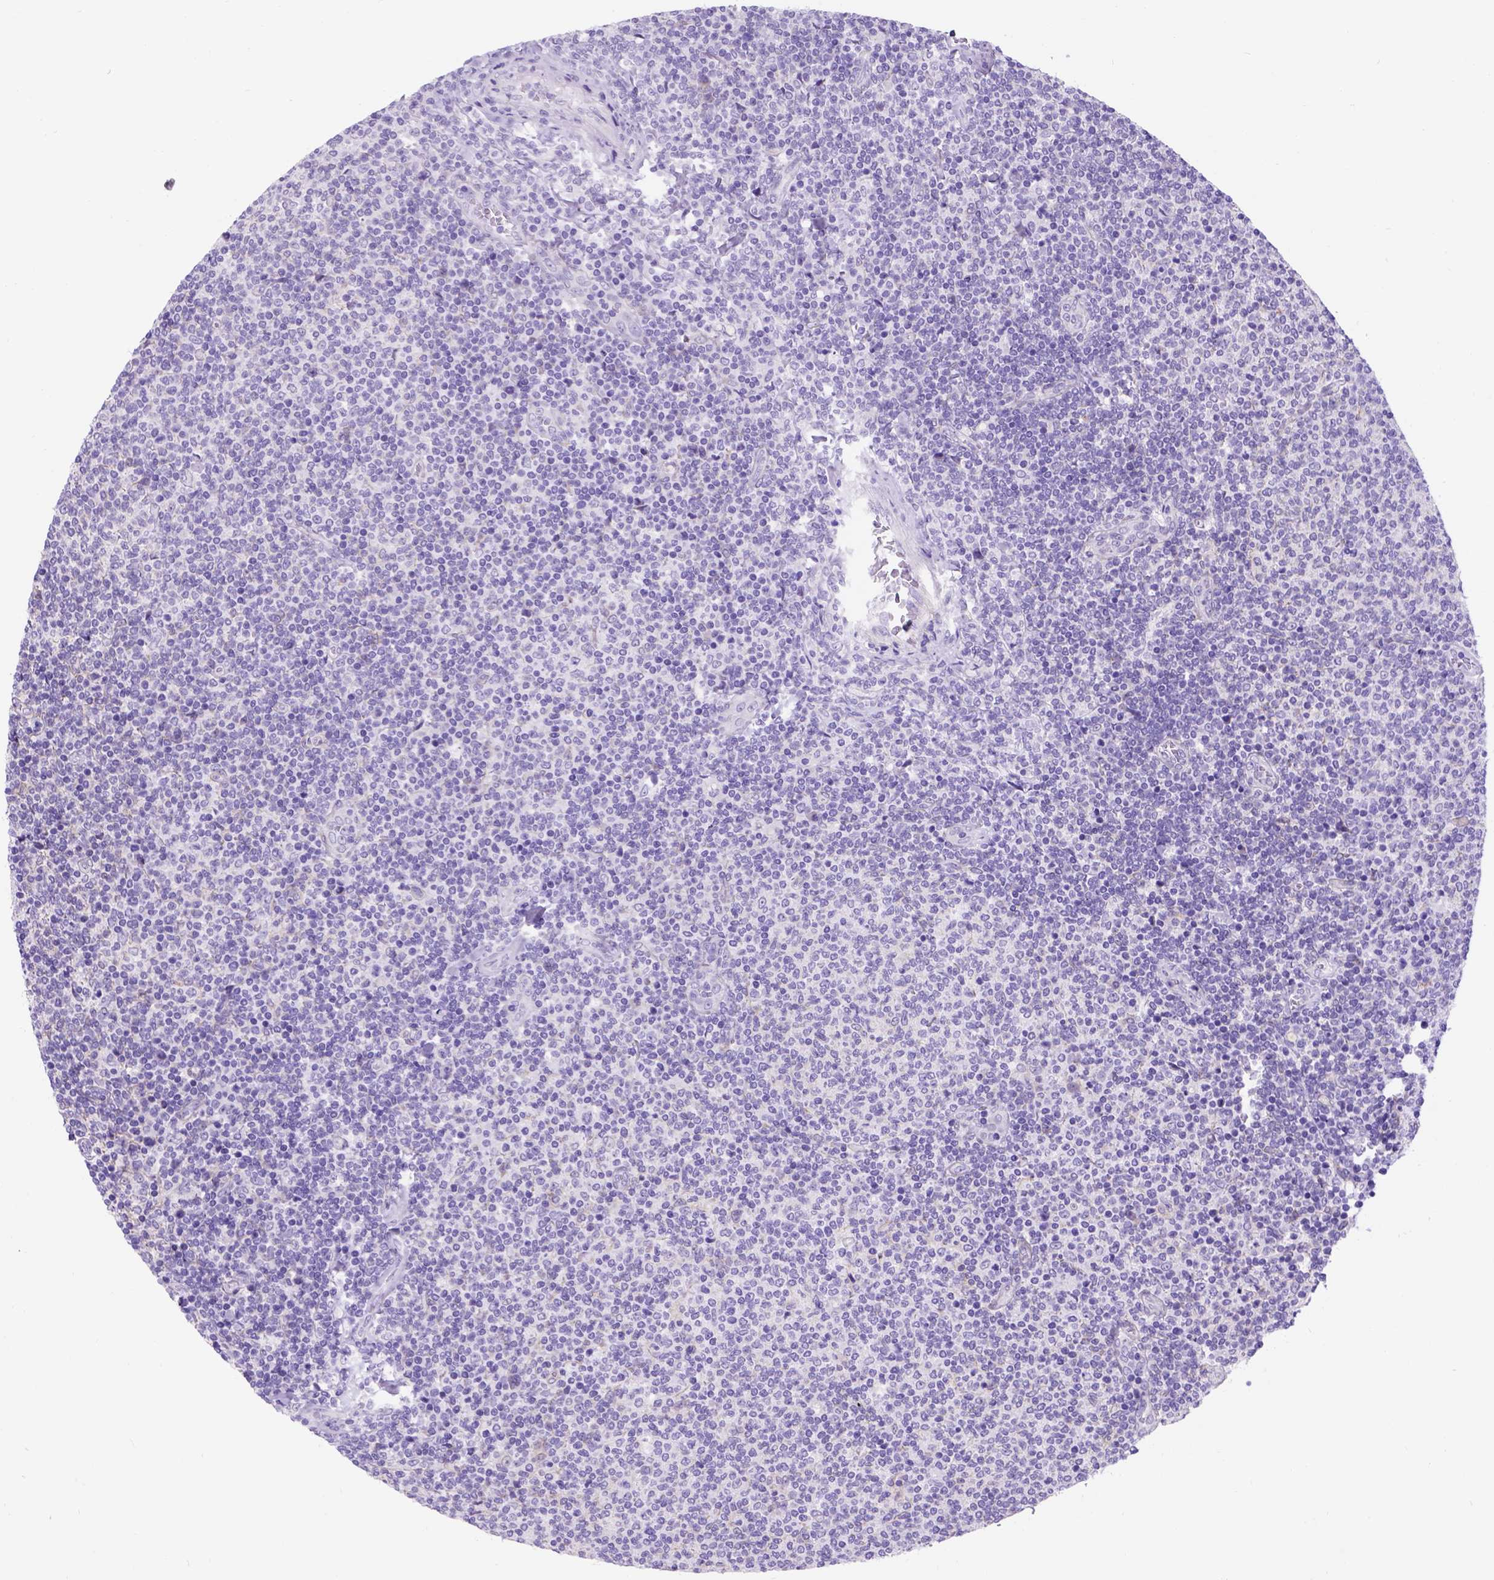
{"staining": {"intensity": "negative", "quantity": "none", "location": "none"}, "tissue": "lymphoma", "cell_type": "Tumor cells", "image_type": "cancer", "snomed": [{"axis": "morphology", "description": "Malignant lymphoma, non-Hodgkin's type, Low grade"}, {"axis": "topography", "description": "Lymph node"}], "caption": "DAB immunohistochemical staining of low-grade malignant lymphoma, non-Hodgkin's type exhibits no significant staining in tumor cells. (Brightfield microscopy of DAB (3,3'-diaminobenzidine) immunohistochemistry (IHC) at high magnification).", "gene": "EGFR", "patient": {"sex": "male", "age": 52}}